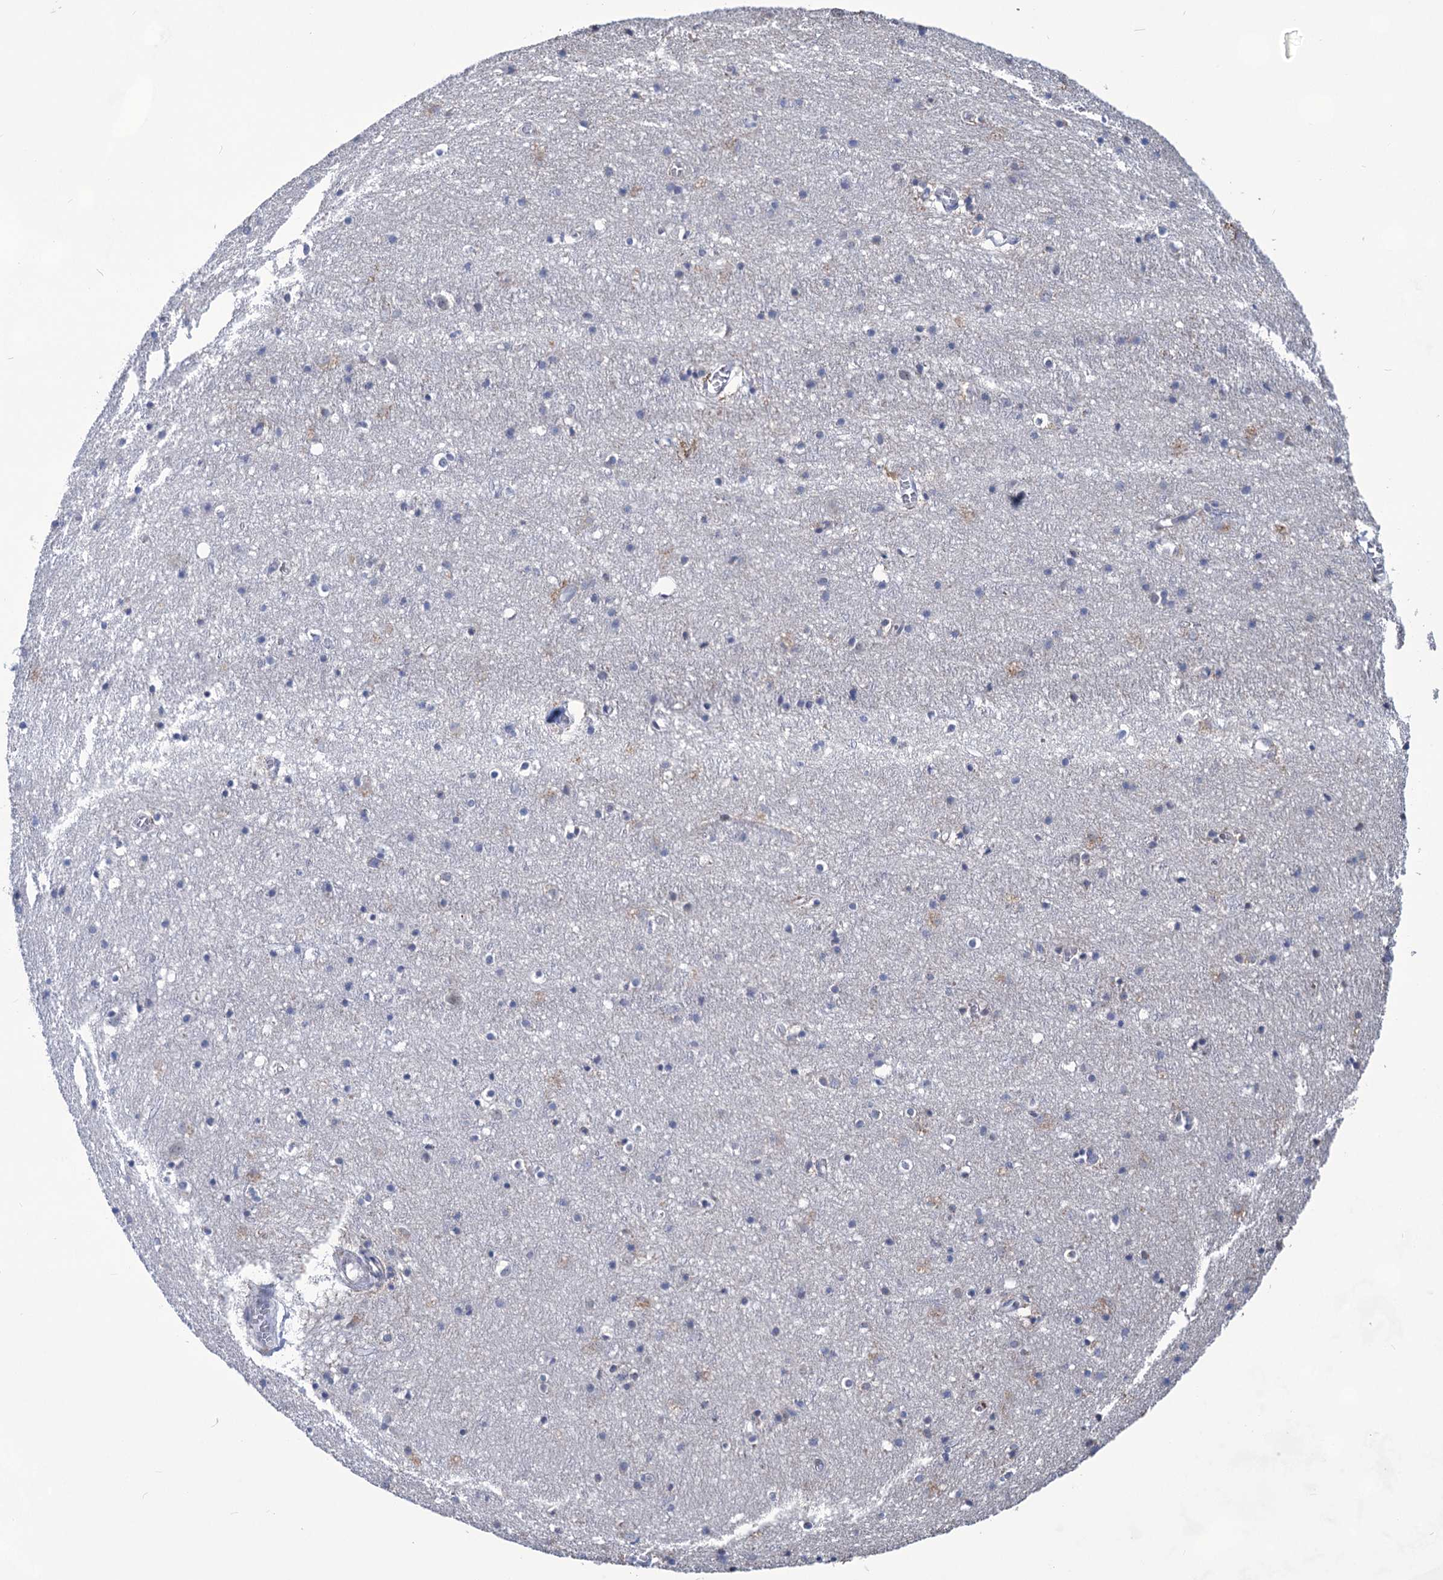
{"staining": {"intensity": "negative", "quantity": "none", "location": "none"}, "tissue": "cerebral cortex", "cell_type": "Endothelial cells", "image_type": "normal", "snomed": [{"axis": "morphology", "description": "Normal tissue, NOS"}, {"axis": "topography", "description": "Cerebral cortex"}], "caption": "Endothelial cells are negative for brown protein staining in unremarkable cerebral cortex. The staining was performed using DAB to visualize the protein expression in brown, while the nuclei were stained in blue with hematoxylin (Magnification: 20x).", "gene": "TTC17", "patient": {"sex": "female", "age": 64}}